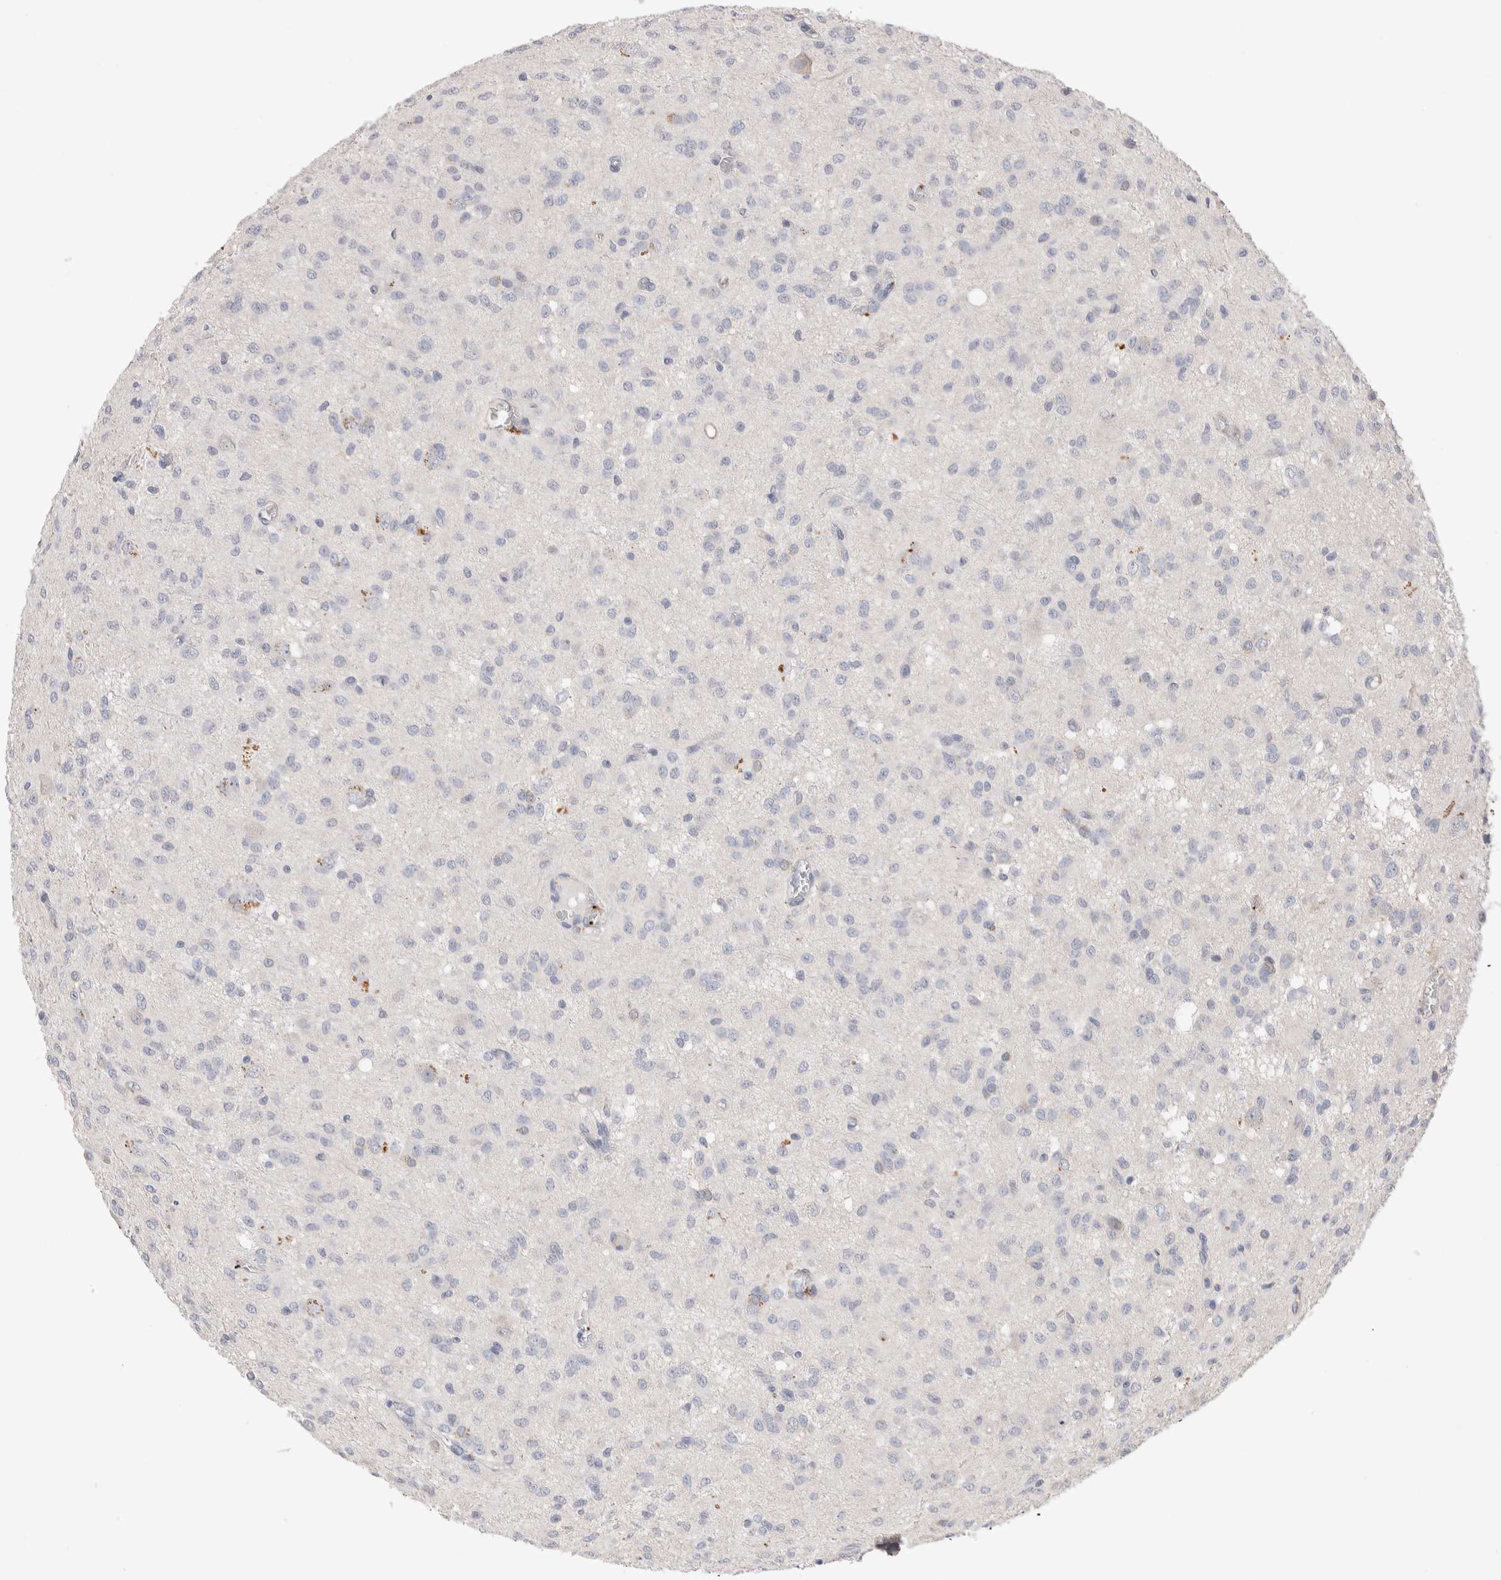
{"staining": {"intensity": "negative", "quantity": "none", "location": "none"}, "tissue": "glioma", "cell_type": "Tumor cells", "image_type": "cancer", "snomed": [{"axis": "morphology", "description": "Glioma, malignant, High grade"}, {"axis": "topography", "description": "Brain"}], "caption": "DAB immunohistochemical staining of malignant high-grade glioma exhibits no significant positivity in tumor cells.", "gene": "FFAR2", "patient": {"sex": "female", "age": 59}}